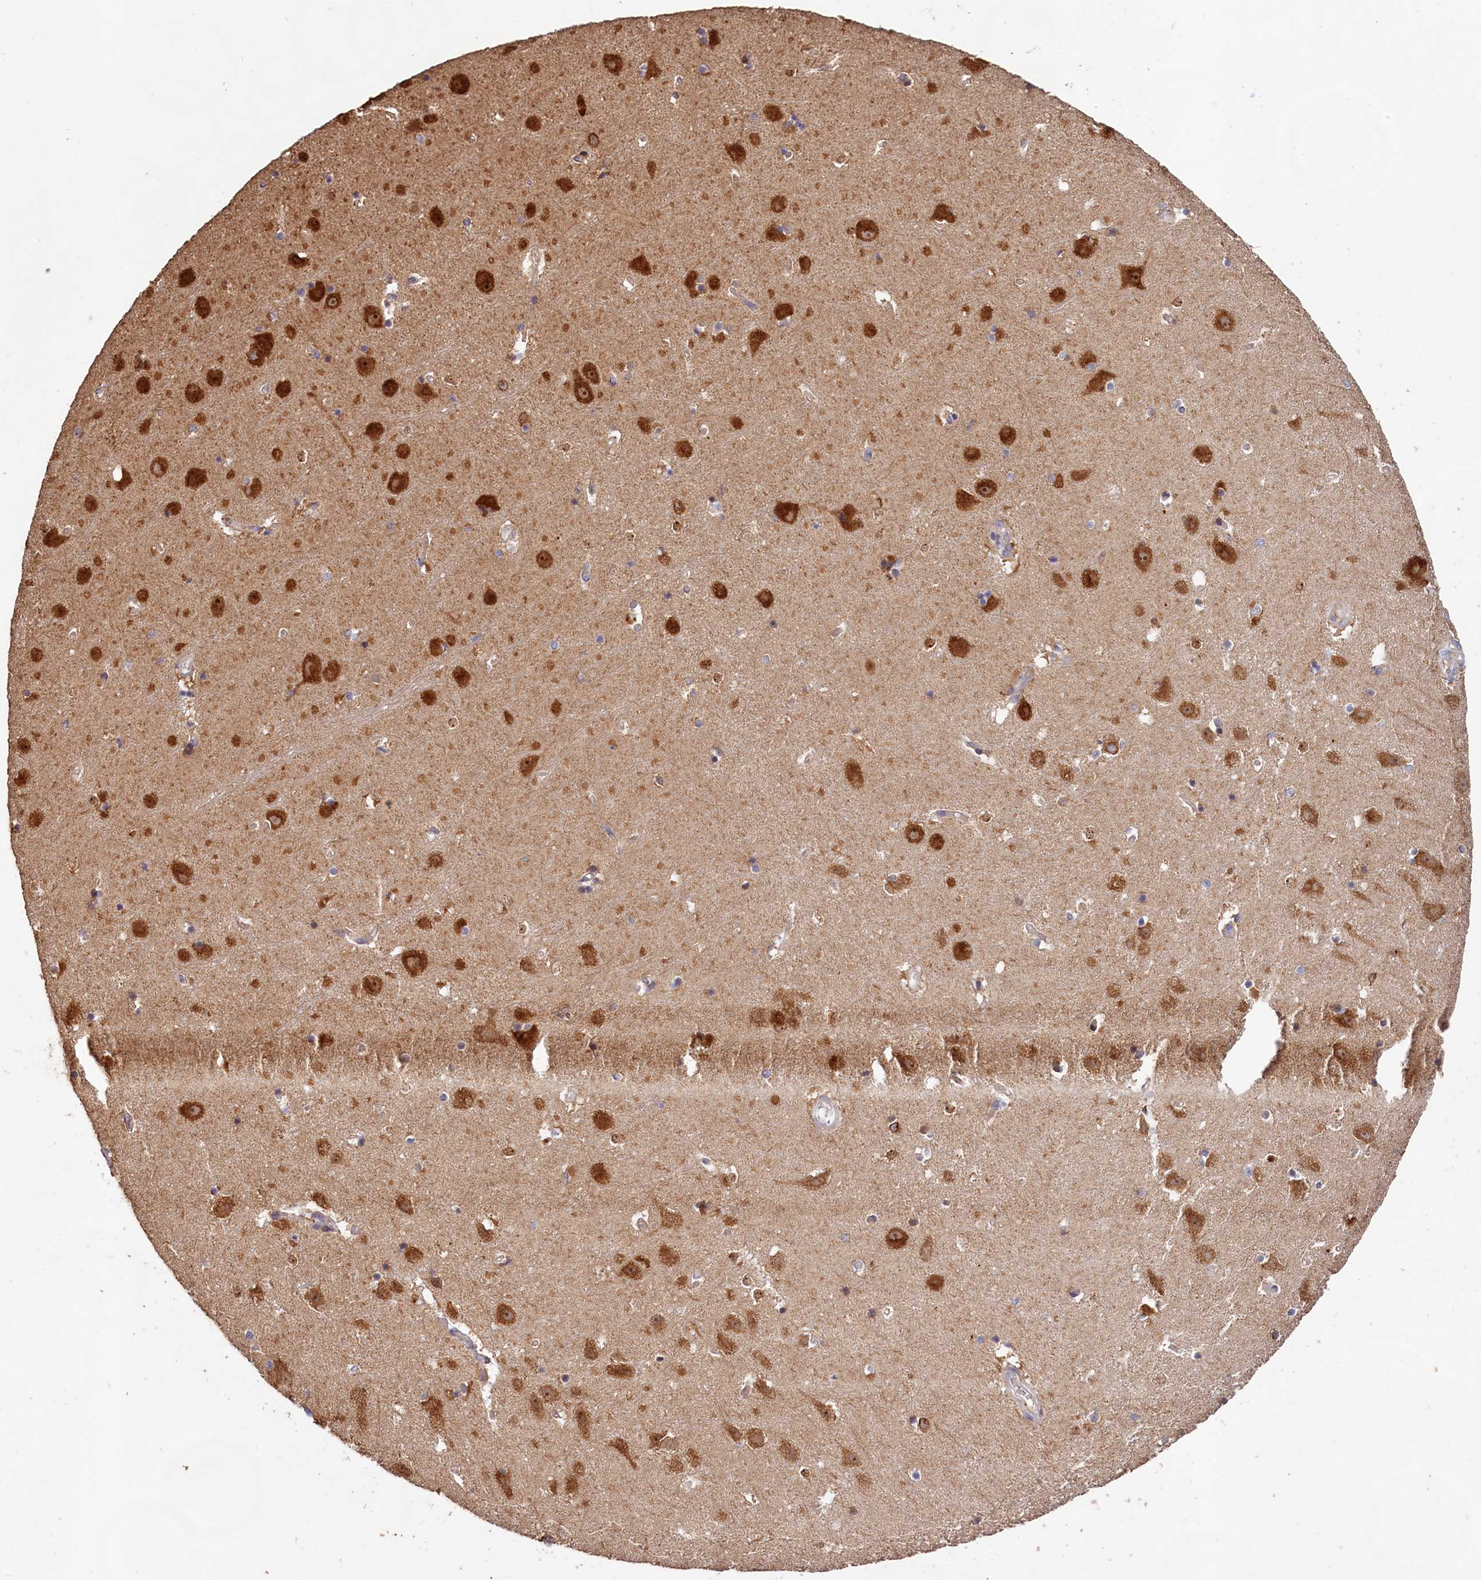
{"staining": {"intensity": "weak", "quantity": "25%-75%", "location": "cytoplasmic/membranous"}, "tissue": "hippocampus", "cell_type": "Glial cells", "image_type": "normal", "snomed": [{"axis": "morphology", "description": "Normal tissue, NOS"}, {"axis": "topography", "description": "Hippocampus"}], "caption": "The histopathology image reveals a brown stain indicating the presence of a protein in the cytoplasmic/membranous of glial cells in hippocampus. (DAB IHC, brown staining for protein, blue staining for nuclei).", "gene": "FUNDC1", "patient": {"sex": "female", "age": 52}}